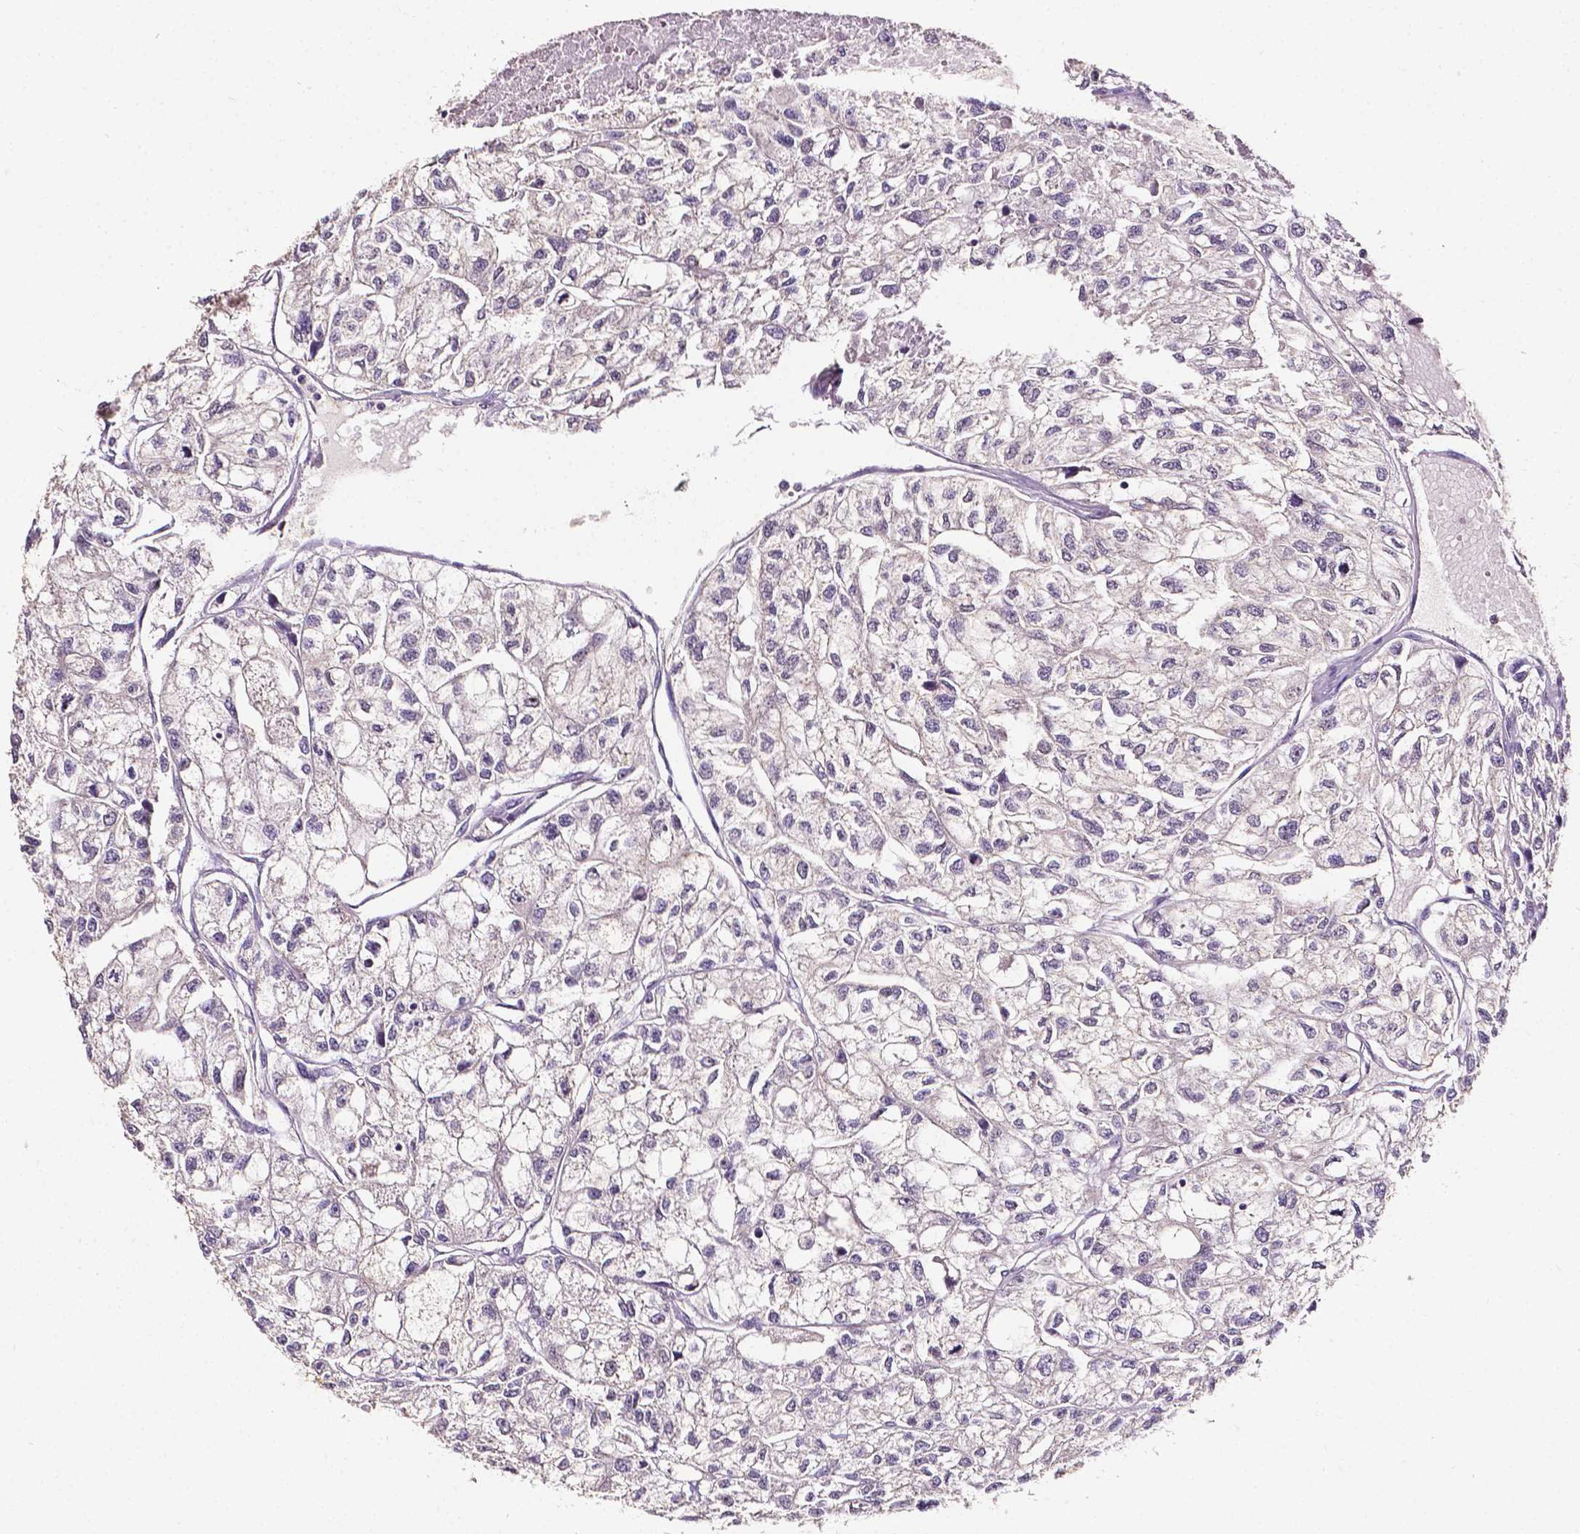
{"staining": {"intensity": "negative", "quantity": "none", "location": "none"}, "tissue": "renal cancer", "cell_type": "Tumor cells", "image_type": "cancer", "snomed": [{"axis": "morphology", "description": "Adenocarcinoma, NOS"}, {"axis": "topography", "description": "Kidney"}], "caption": "Protein analysis of adenocarcinoma (renal) demonstrates no significant positivity in tumor cells.", "gene": "PSAT1", "patient": {"sex": "male", "age": 56}}